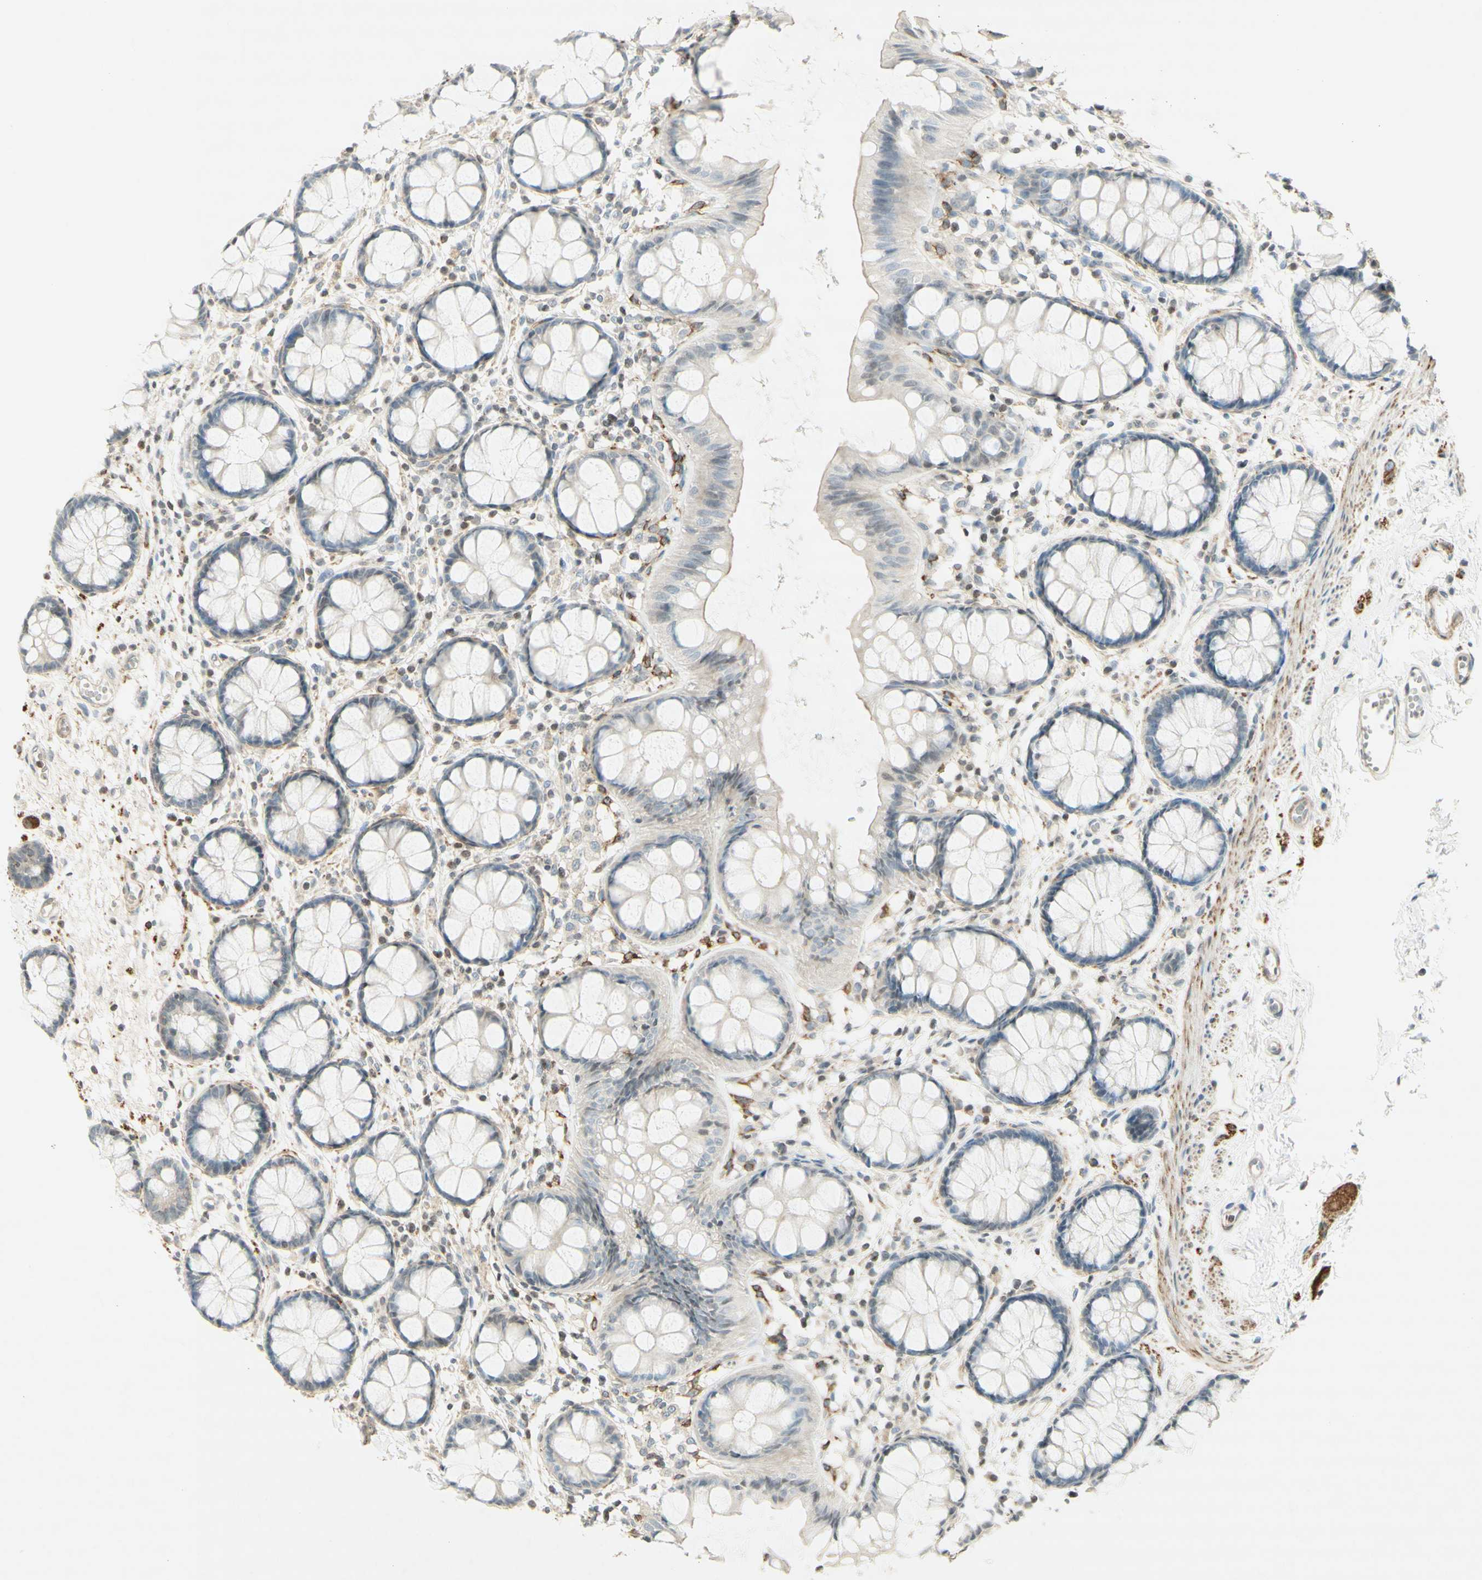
{"staining": {"intensity": "weak", "quantity": "<25%", "location": "cytoplasmic/membranous"}, "tissue": "rectum", "cell_type": "Glandular cells", "image_type": "normal", "snomed": [{"axis": "morphology", "description": "Normal tissue, NOS"}, {"axis": "topography", "description": "Rectum"}], "caption": "Protein analysis of unremarkable rectum displays no significant staining in glandular cells. The staining was performed using DAB to visualize the protein expression in brown, while the nuclei were stained in blue with hematoxylin (Magnification: 20x).", "gene": "MAP1B", "patient": {"sex": "female", "age": 66}}